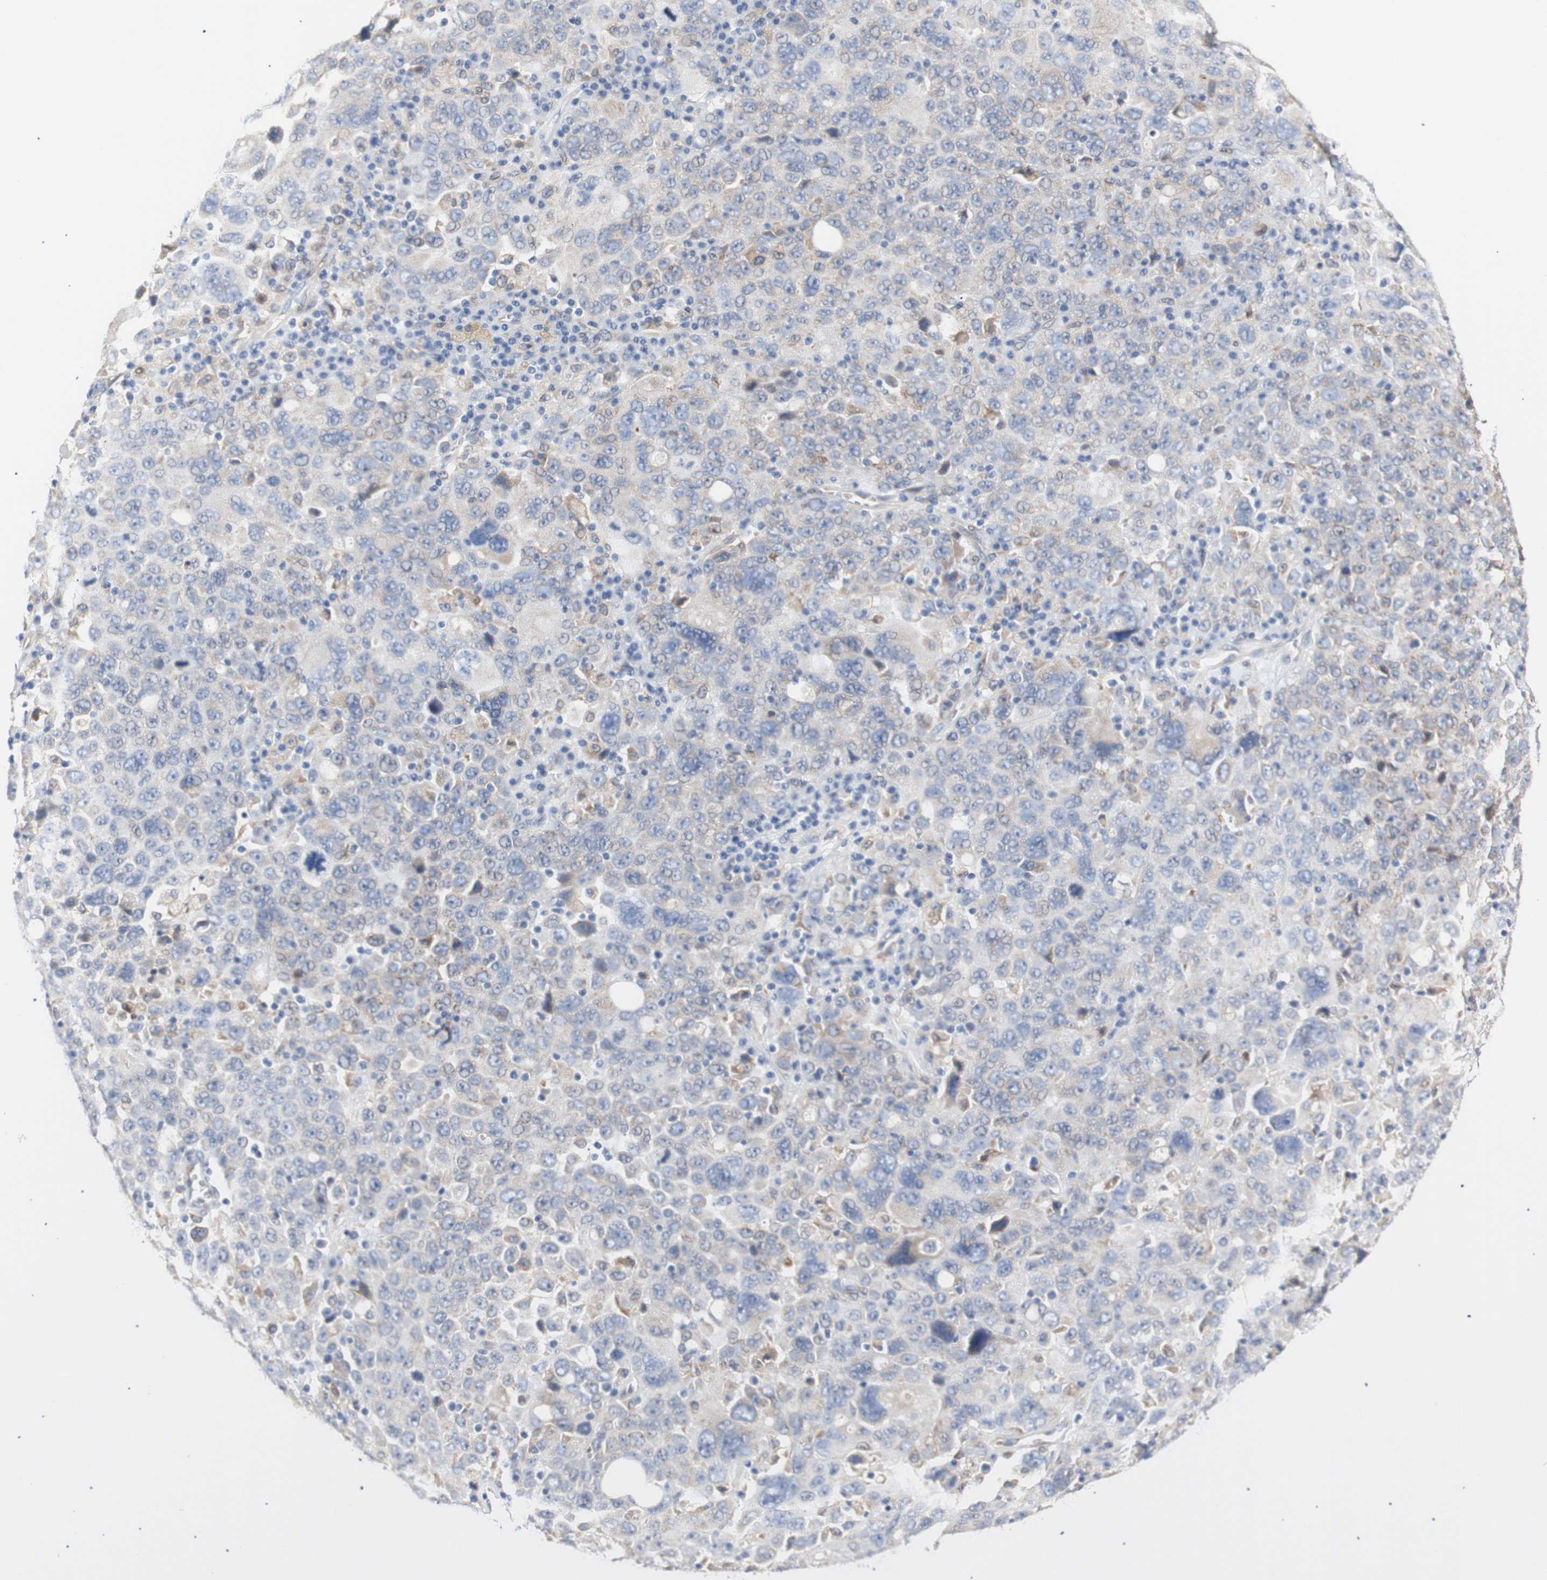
{"staining": {"intensity": "weak", "quantity": "<25%", "location": "cytoplasmic/membranous"}, "tissue": "ovarian cancer", "cell_type": "Tumor cells", "image_type": "cancer", "snomed": [{"axis": "morphology", "description": "Carcinoma, endometroid"}, {"axis": "topography", "description": "Ovary"}], "caption": "This is a histopathology image of immunohistochemistry (IHC) staining of ovarian endometroid carcinoma, which shows no staining in tumor cells.", "gene": "ERLIN1", "patient": {"sex": "female", "age": 62}}